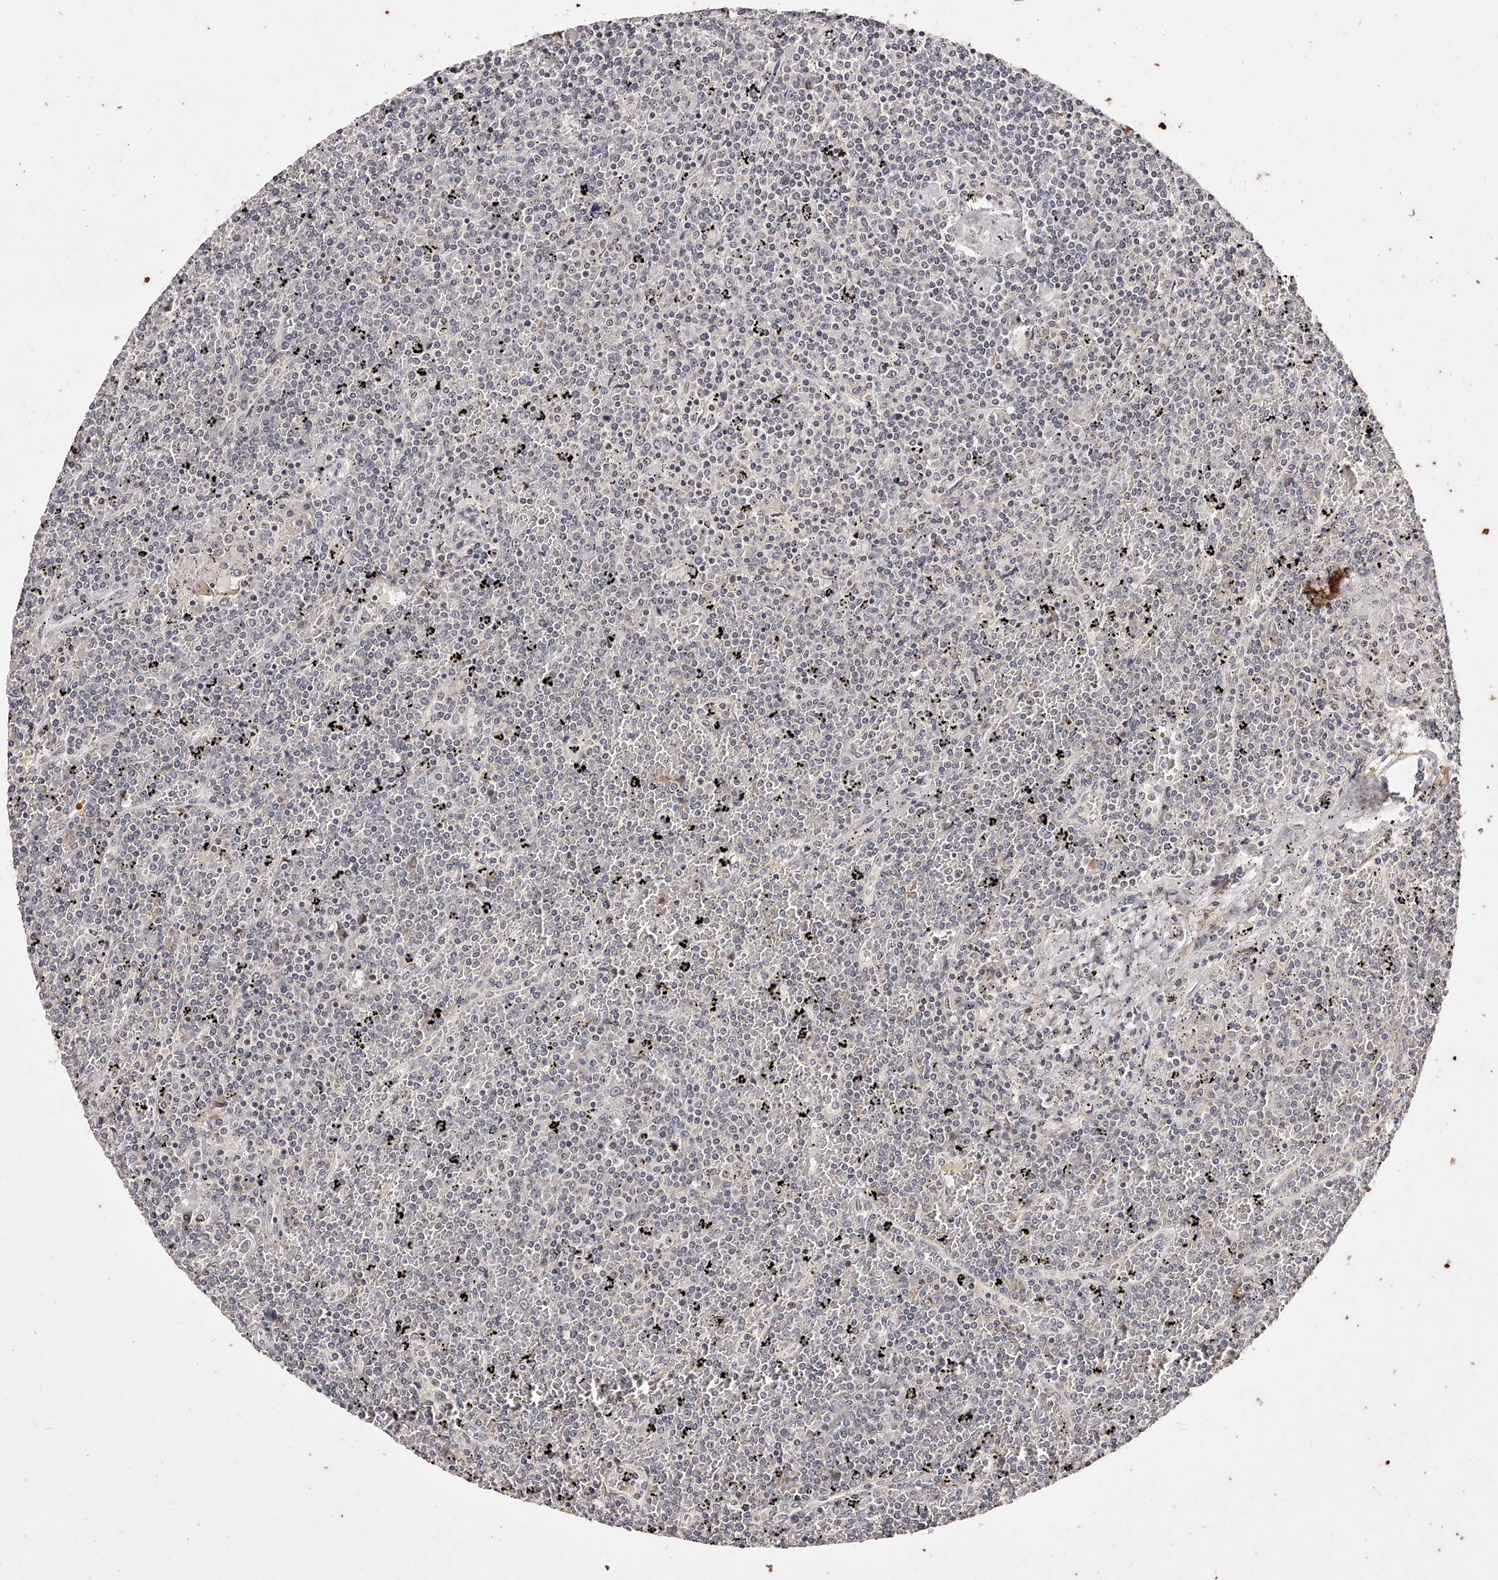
{"staining": {"intensity": "negative", "quantity": "none", "location": "none"}, "tissue": "lymphoma", "cell_type": "Tumor cells", "image_type": "cancer", "snomed": [{"axis": "morphology", "description": "Malignant lymphoma, non-Hodgkin's type, Low grade"}, {"axis": "topography", "description": "Spleen"}], "caption": "Tumor cells are negative for brown protein staining in lymphoma.", "gene": "PHACTR1", "patient": {"sex": "female", "age": 19}}